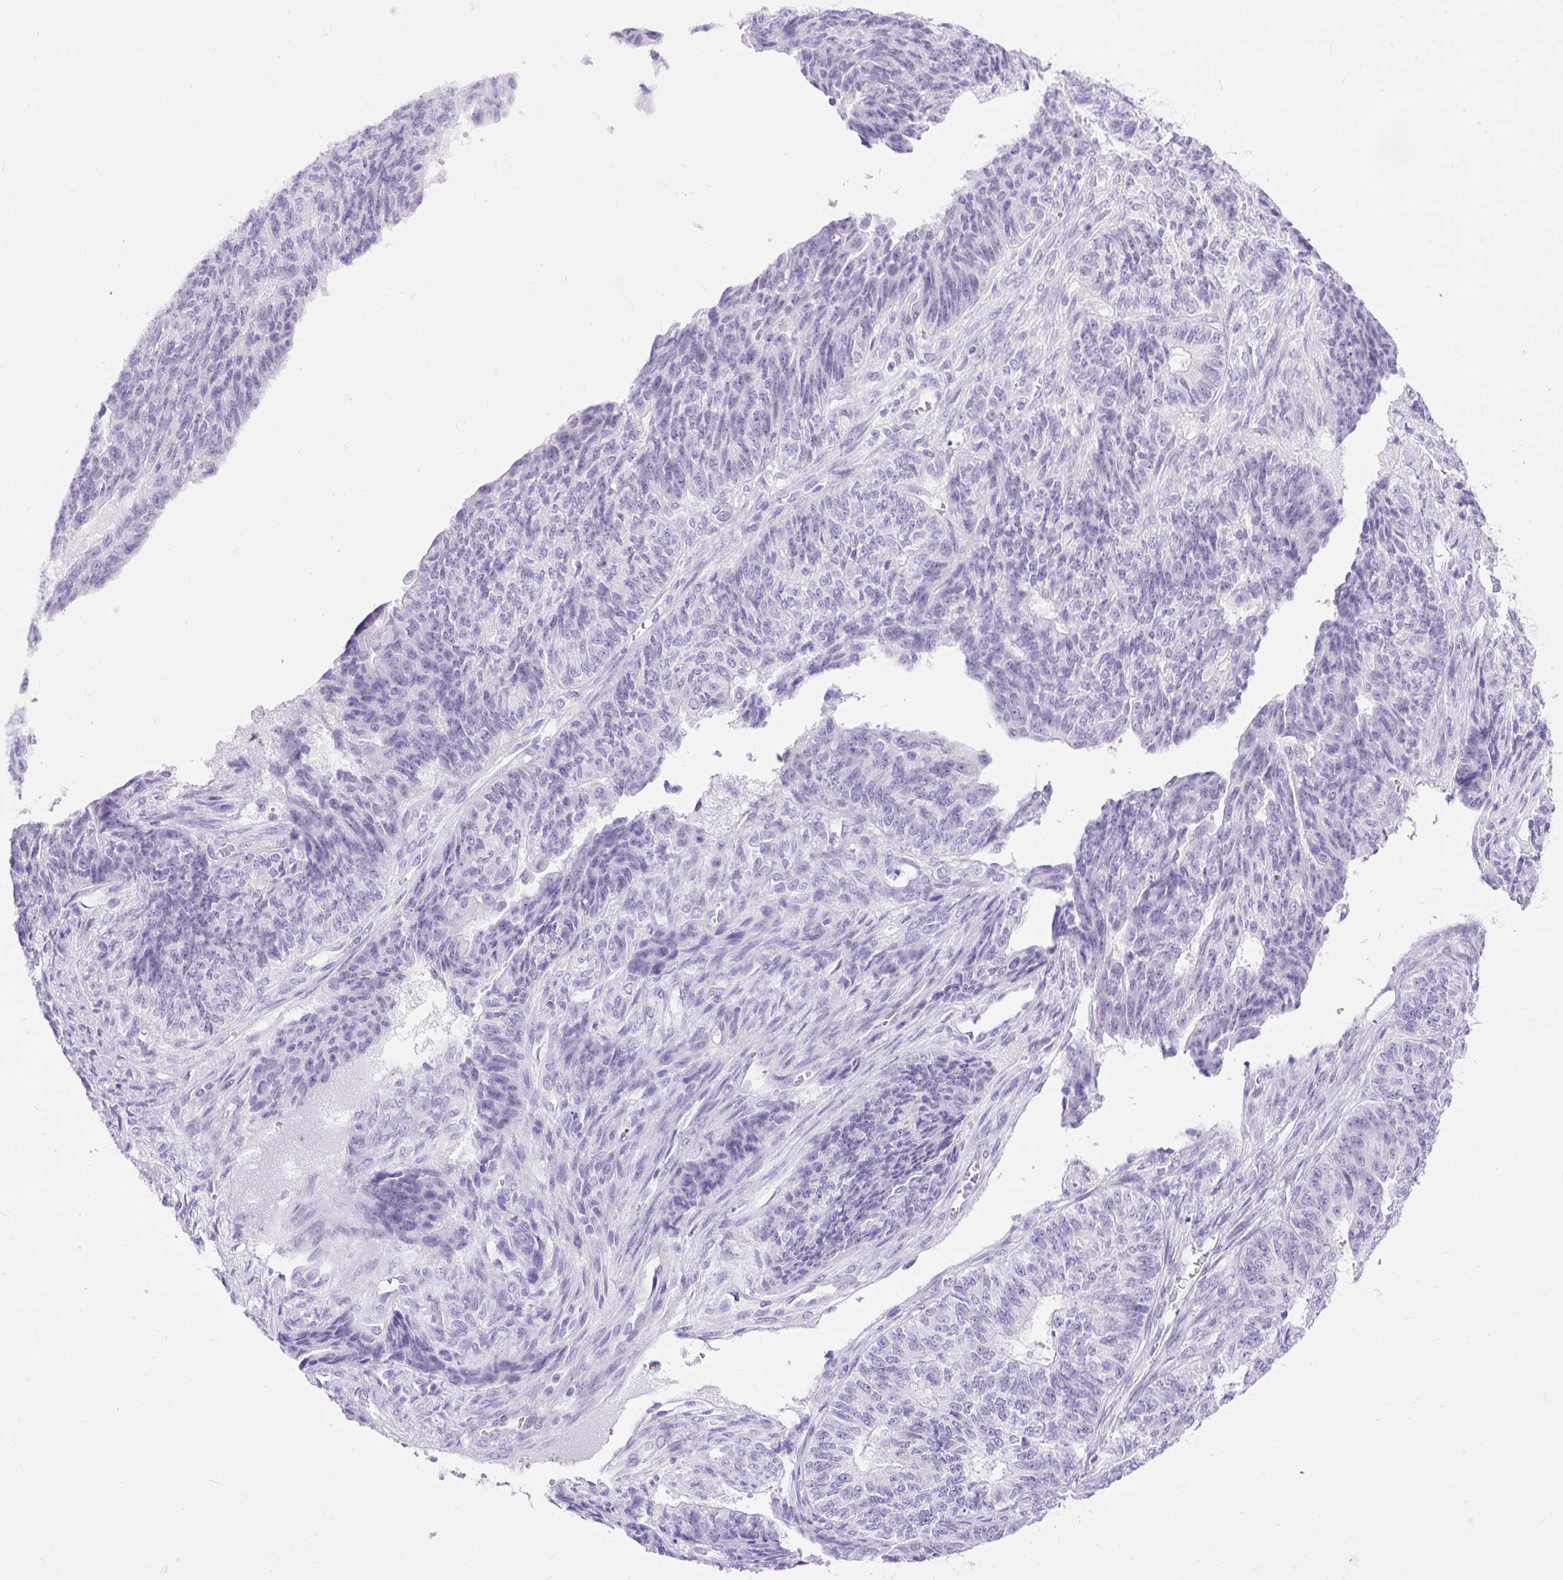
{"staining": {"intensity": "negative", "quantity": "none", "location": "none"}, "tissue": "endometrial cancer", "cell_type": "Tumor cells", "image_type": "cancer", "snomed": [{"axis": "morphology", "description": "Adenocarcinoma, NOS"}, {"axis": "topography", "description": "Endometrium"}], "caption": "Endometrial adenocarcinoma stained for a protein using immunohistochemistry reveals no expression tumor cells.", "gene": "HEY1", "patient": {"sex": "female", "age": 32}}